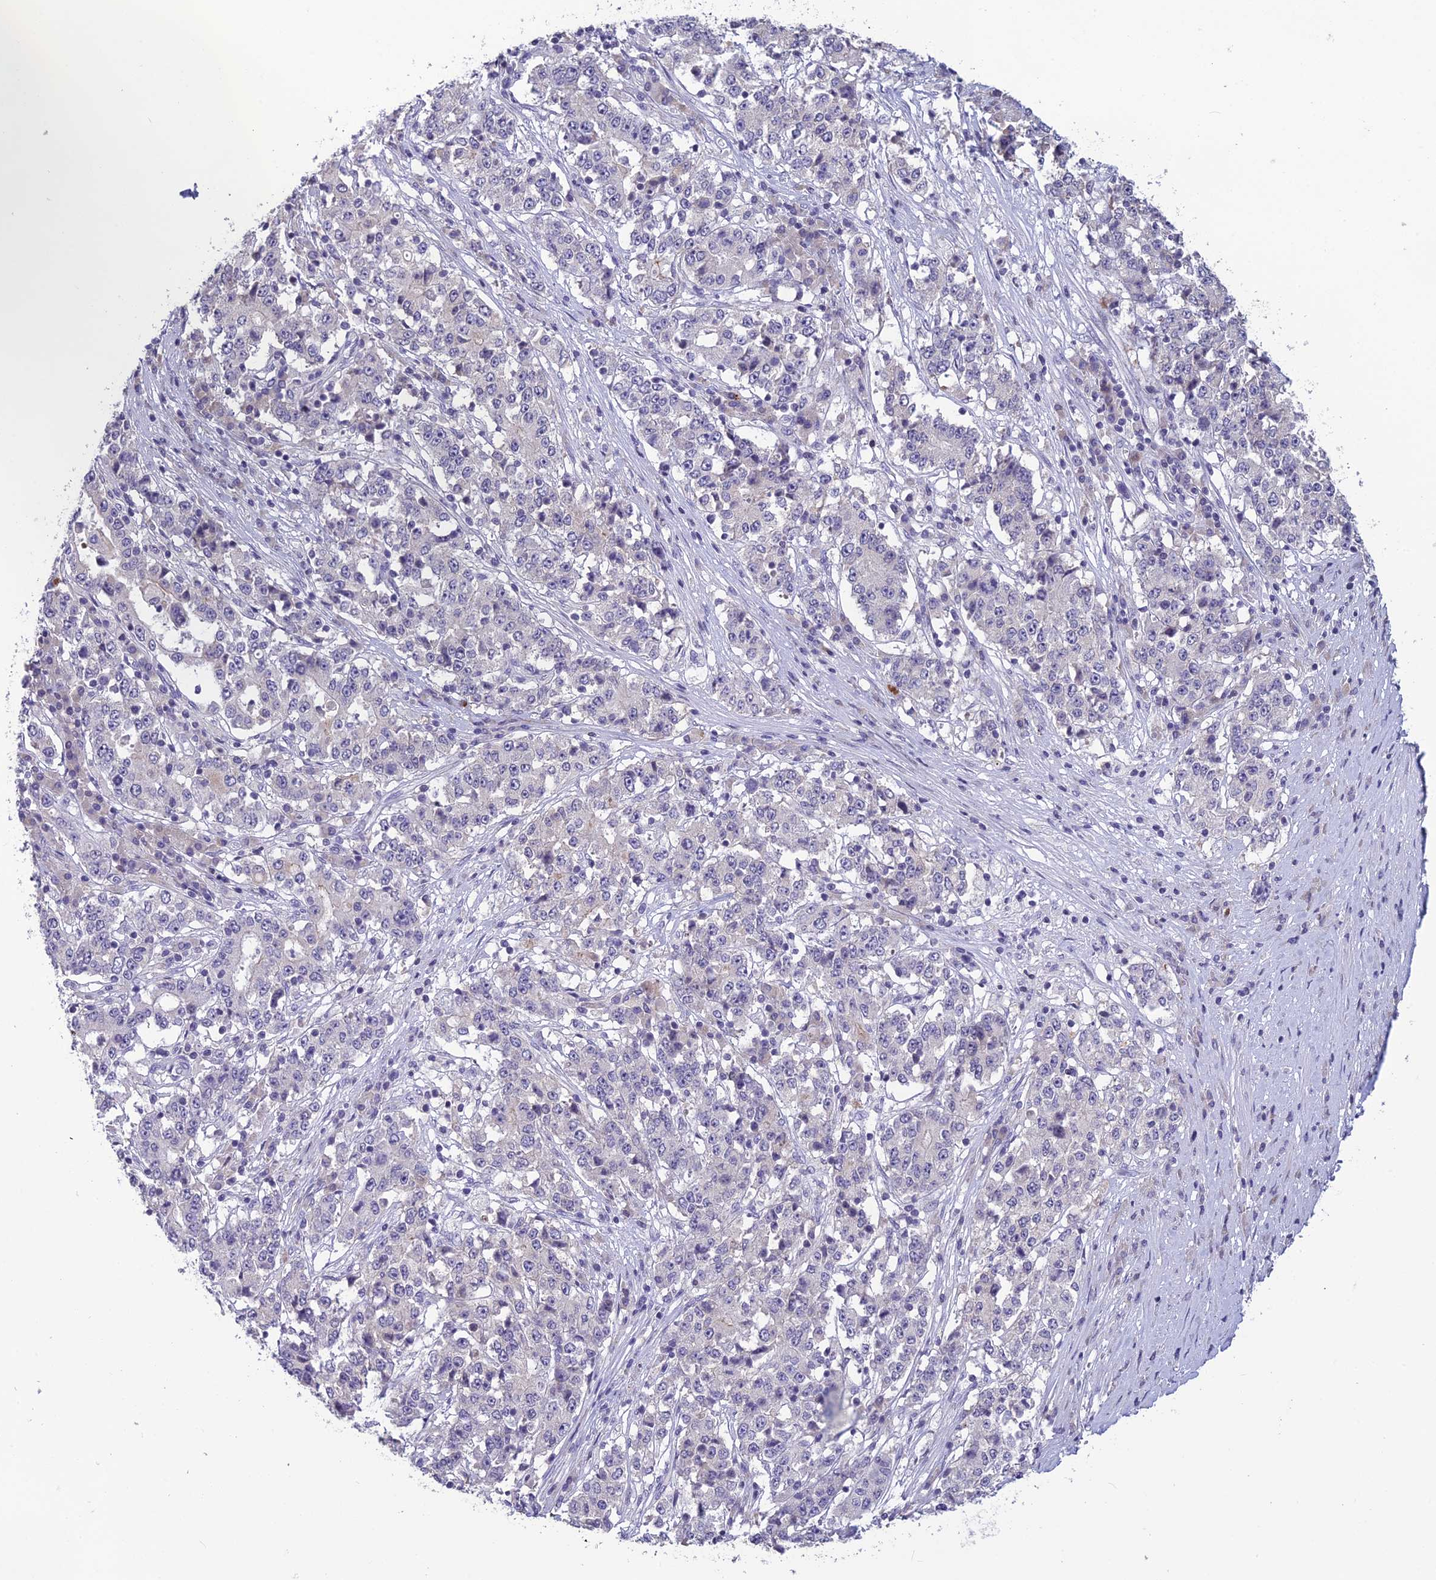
{"staining": {"intensity": "negative", "quantity": "none", "location": "none"}, "tissue": "stomach cancer", "cell_type": "Tumor cells", "image_type": "cancer", "snomed": [{"axis": "morphology", "description": "Adenocarcinoma, NOS"}, {"axis": "topography", "description": "Stomach"}], "caption": "Tumor cells are negative for brown protein staining in adenocarcinoma (stomach). The staining was performed using DAB (3,3'-diaminobenzidine) to visualize the protein expression in brown, while the nuclei were stained in blue with hematoxylin (Magnification: 20x).", "gene": "TMEM134", "patient": {"sex": "male", "age": 59}}